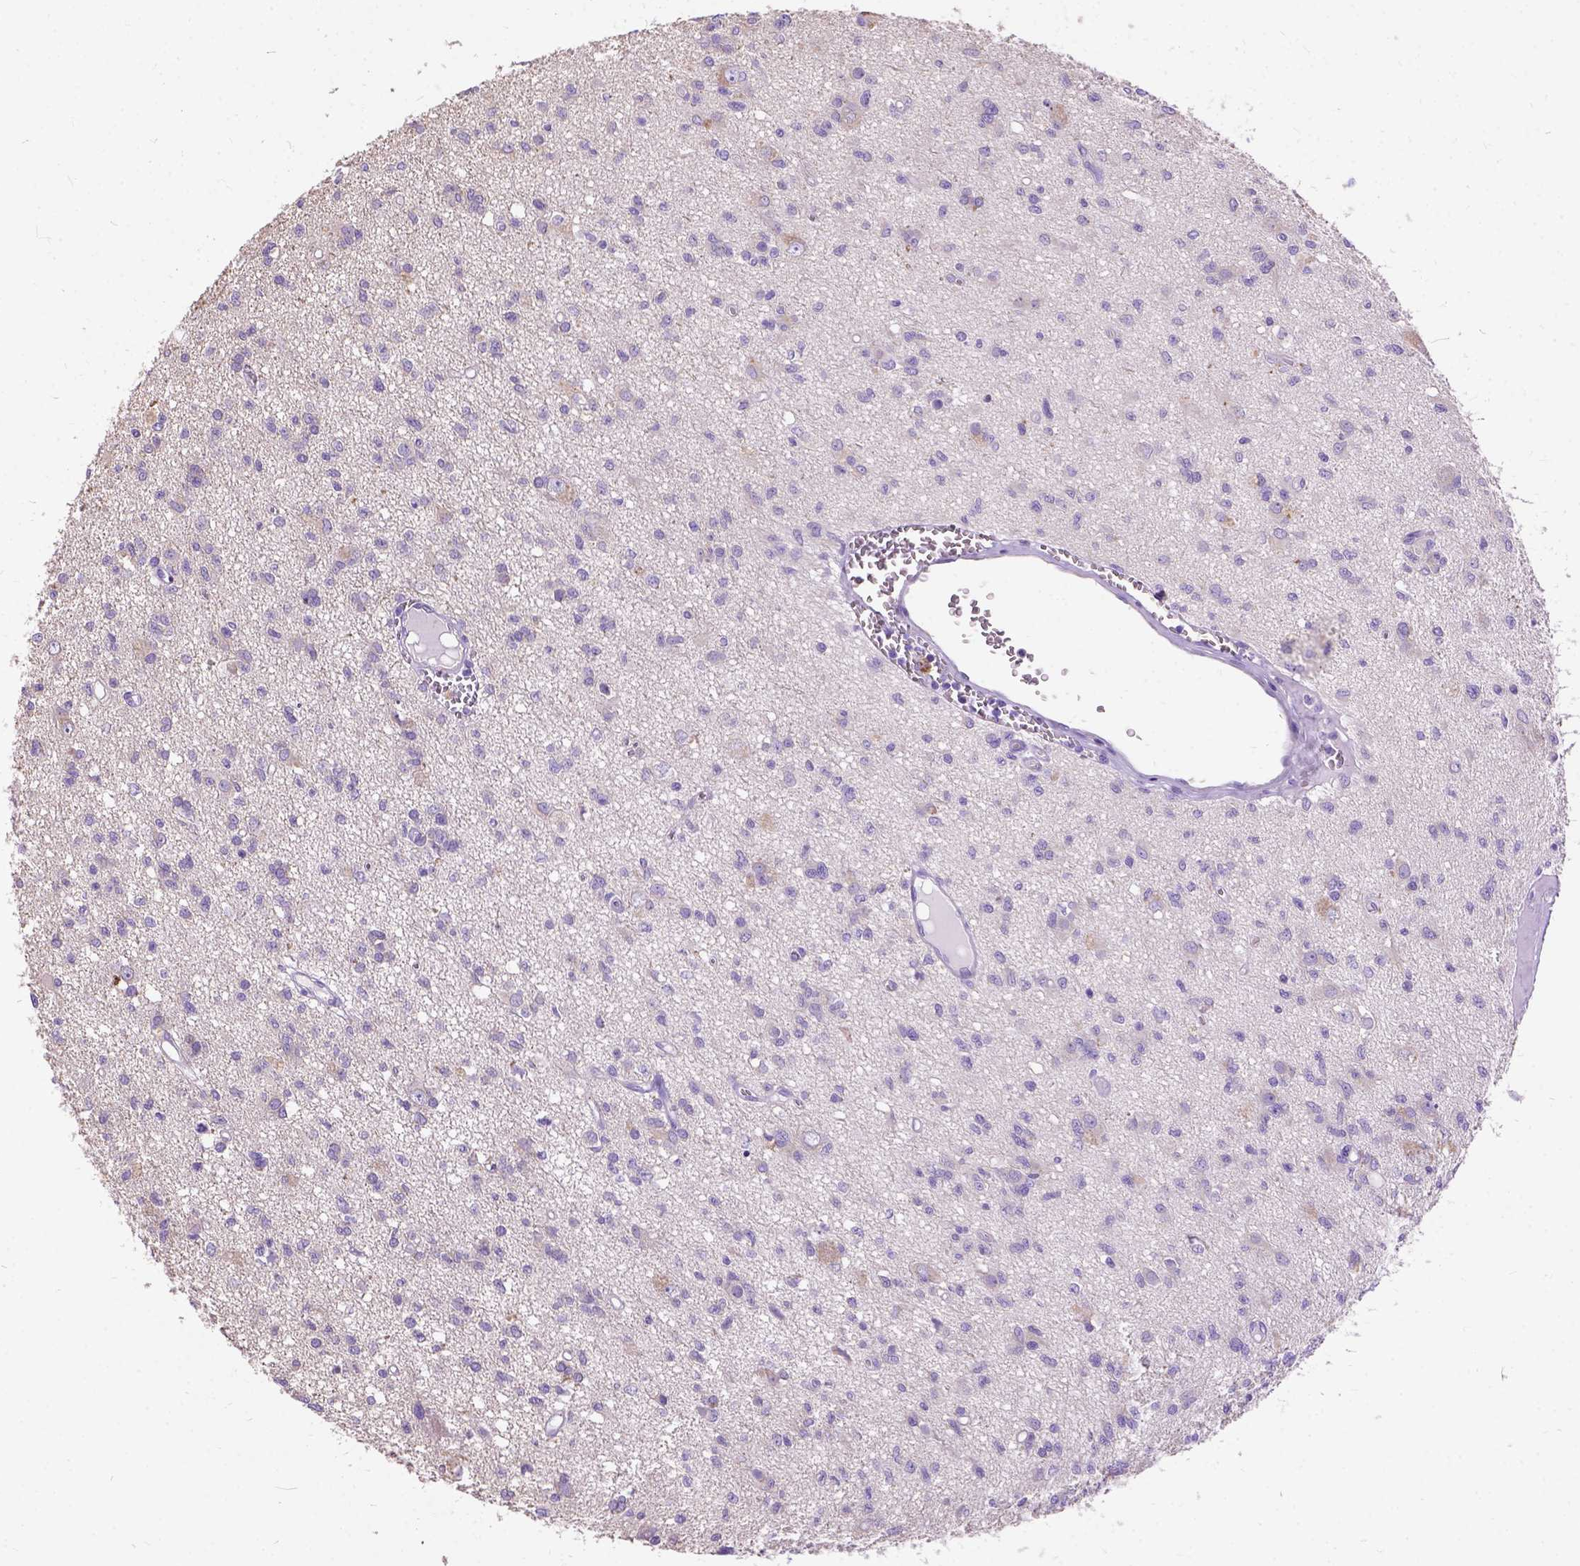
{"staining": {"intensity": "negative", "quantity": "none", "location": "none"}, "tissue": "glioma", "cell_type": "Tumor cells", "image_type": "cancer", "snomed": [{"axis": "morphology", "description": "Glioma, malignant, Low grade"}, {"axis": "topography", "description": "Brain"}], "caption": "Malignant glioma (low-grade) was stained to show a protein in brown. There is no significant positivity in tumor cells.", "gene": "CFAP54", "patient": {"sex": "male", "age": 64}}